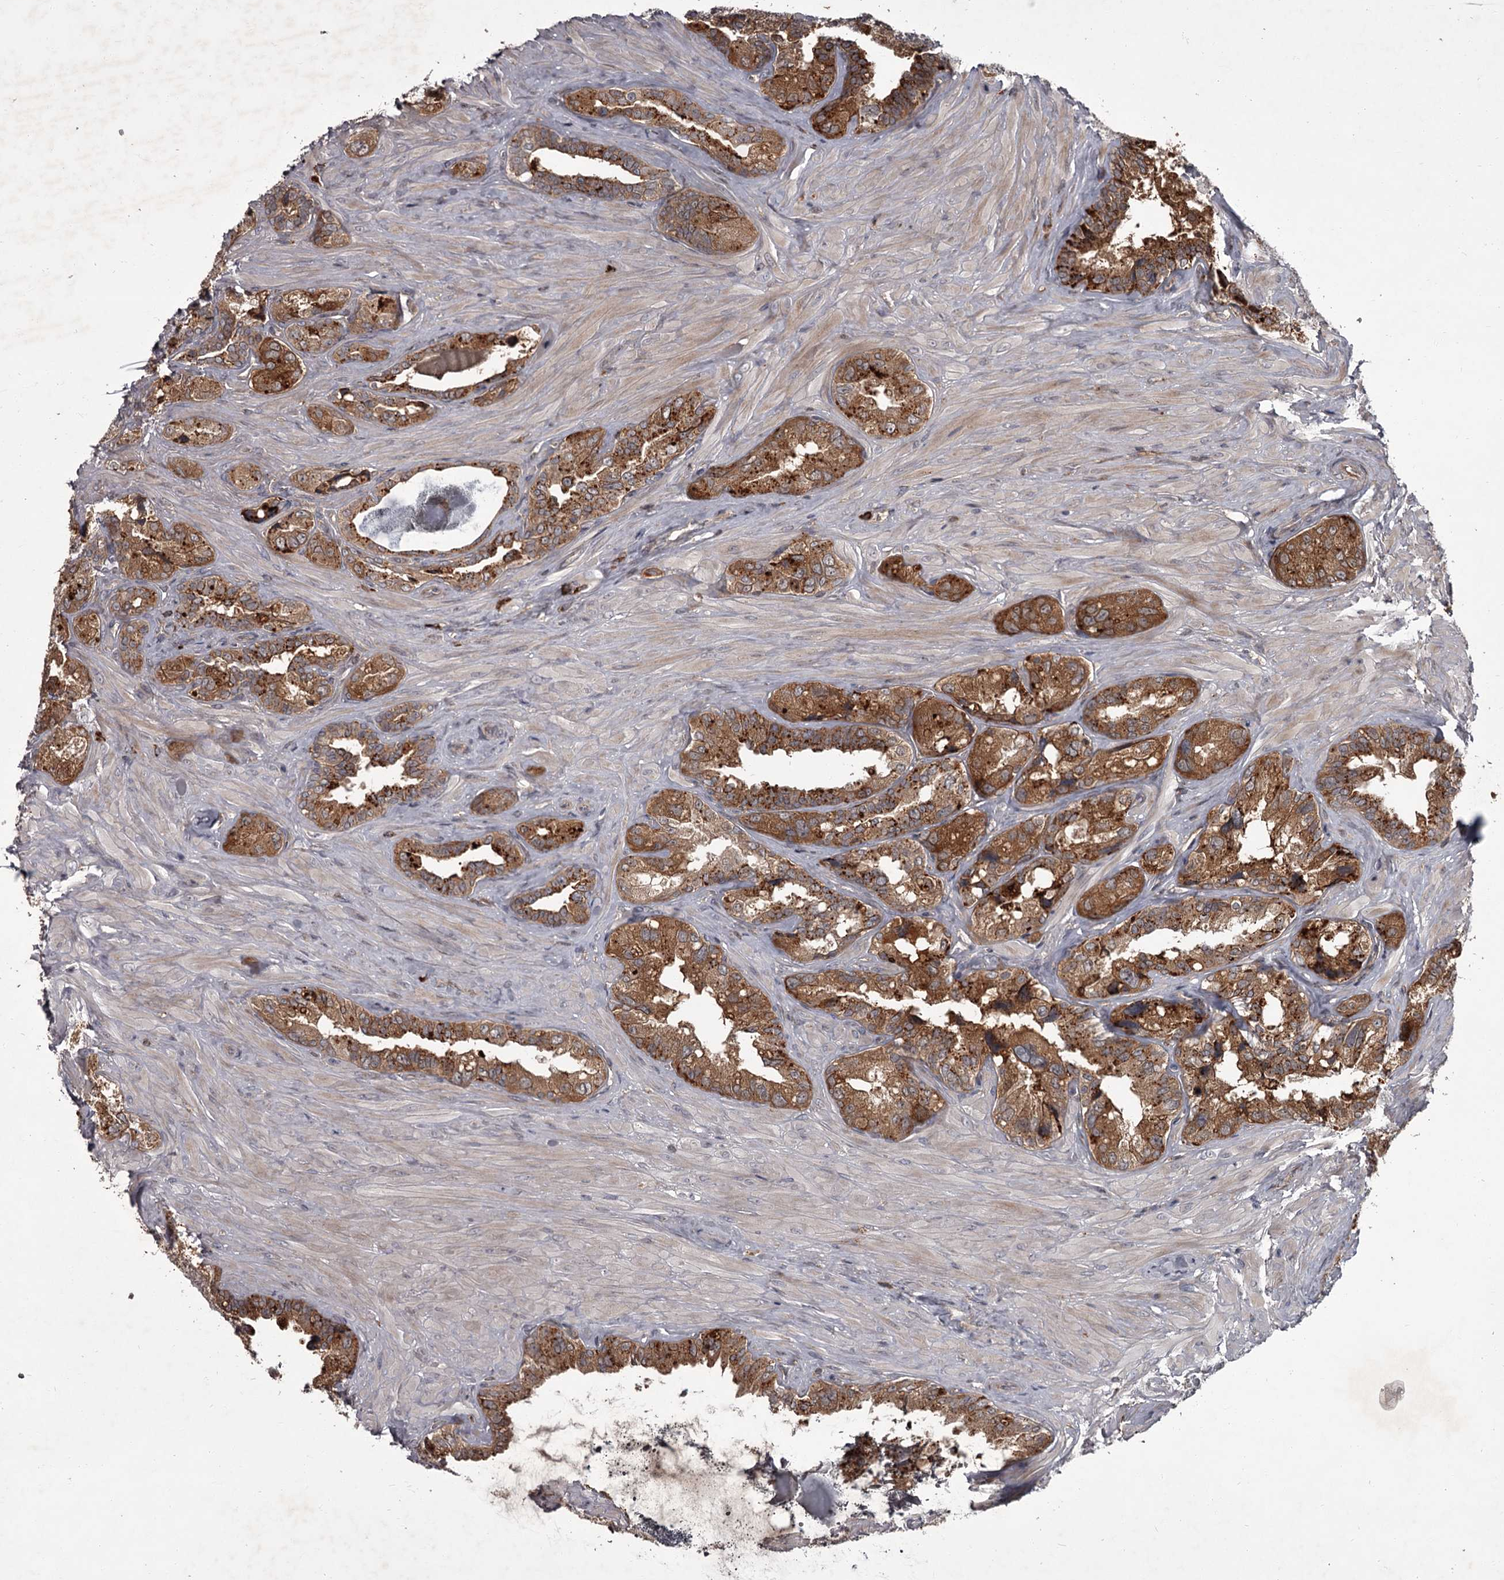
{"staining": {"intensity": "moderate", "quantity": ">75%", "location": "cytoplasmic/membranous"}, "tissue": "seminal vesicle", "cell_type": "Glandular cells", "image_type": "normal", "snomed": [{"axis": "morphology", "description": "Normal tissue, NOS"}, {"axis": "topography", "description": "Seminal veicle"}, {"axis": "topography", "description": "Peripheral nerve tissue"}], "caption": "DAB immunohistochemical staining of unremarkable human seminal vesicle shows moderate cytoplasmic/membranous protein positivity in about >75% of glandular cells. (Stains: DAB in brown, nuclei in blue, Microscopy: brightfield microscopy at high magnification).", "gene": "UNC93B1", "patient": {"sex": "male", "age": 67}}